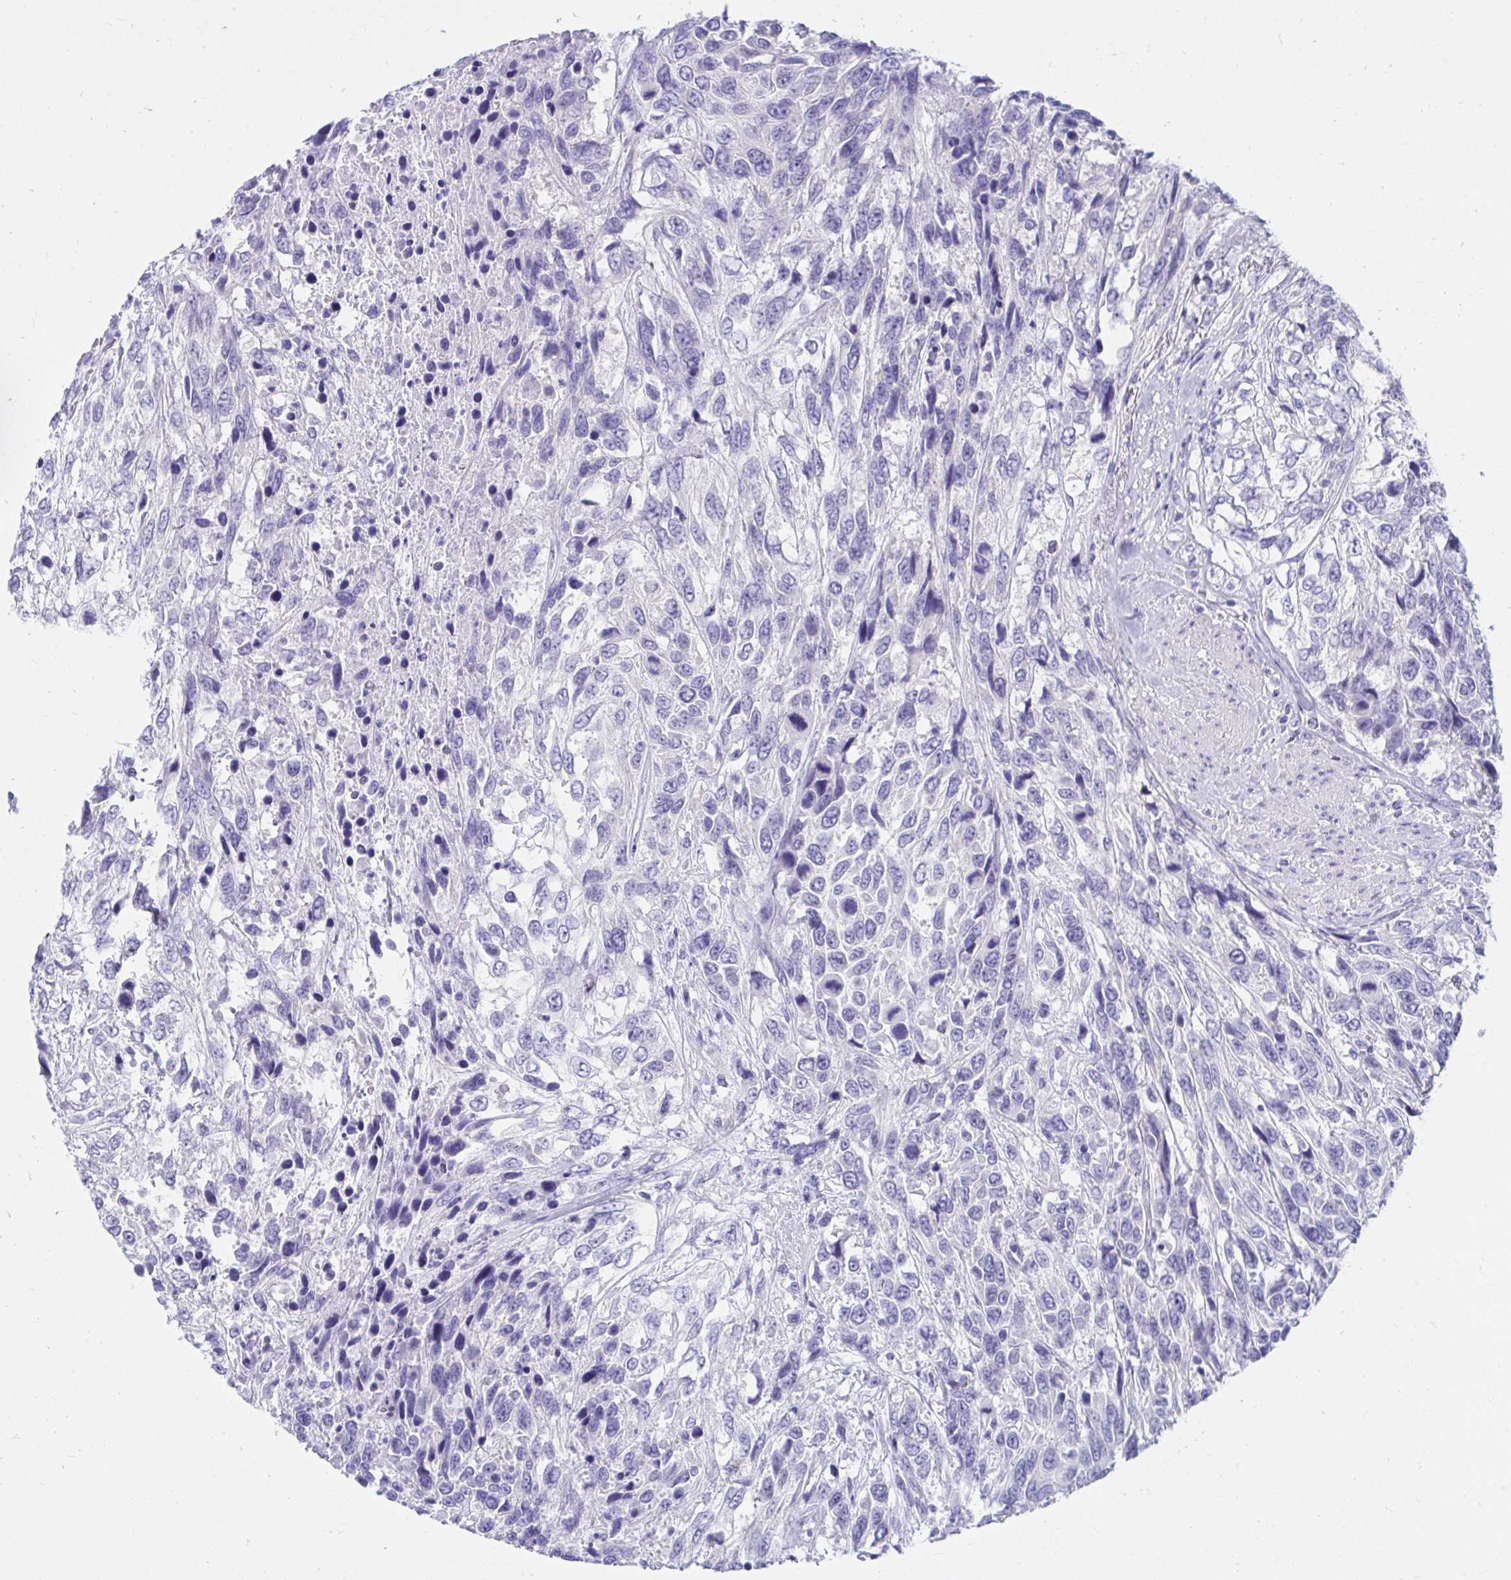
{"staining": {"intensity": "negative", "quantity": "none", "location": "none"}, "tissue": "urothelial cancer", "cell_type": "Tumor cells", "image_type": "cancer", "snomed": [{"axis": "morphology", "description": "Urothelial carcinoma, High grade"}, {"axis": "topography", "description": "Urinary bladder"}], "caption": "Histopathology image shows no protein expression in tumor cells of urothelial cancer tissue.", "gene": "SHISA8", "patient": {"sex": "female", "age": 70}}